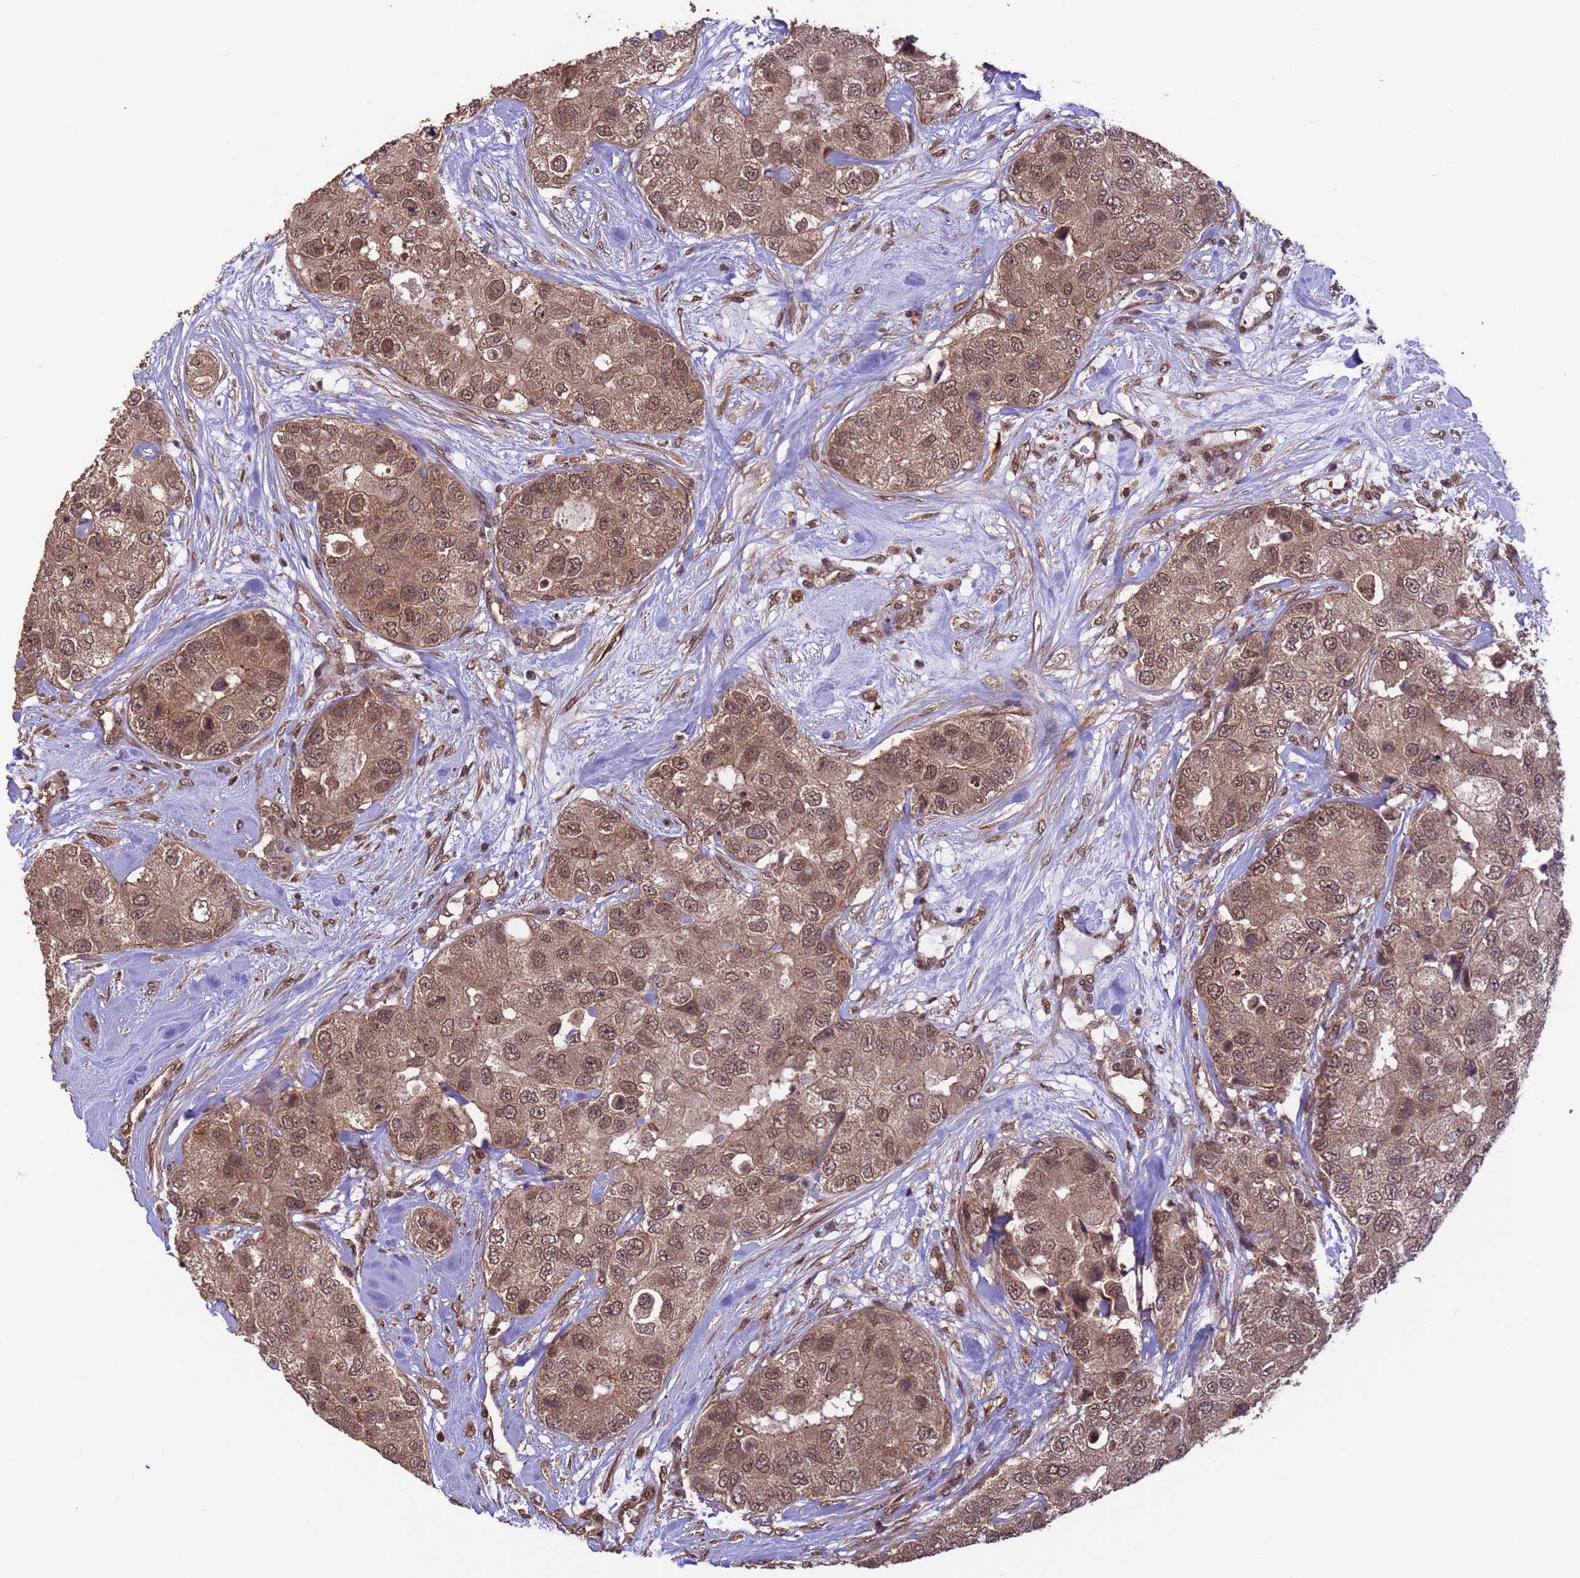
{"staining": {"intensity": "moderate", "quantity": ">75%", "location": "nuclear"}, "tissue": "breast cancer", "cell_type": "Tumor cells", "image_type": "cancer", "snomed": [{"axis": "morphology", "description": "Duct carcinoma"}, {"axis": "topography", "description": "Breast"}], "caption": "Breast invasive ductal carcinoma stained with DAB (3,3'-diaminobenzidine) immunohistochemistry (IHC) shows medium levels of moderate nuclear staining in approximately >75% of tumor cells.", "gene": "VSTM4", "patient": {"sex": "female", "age": 62}}